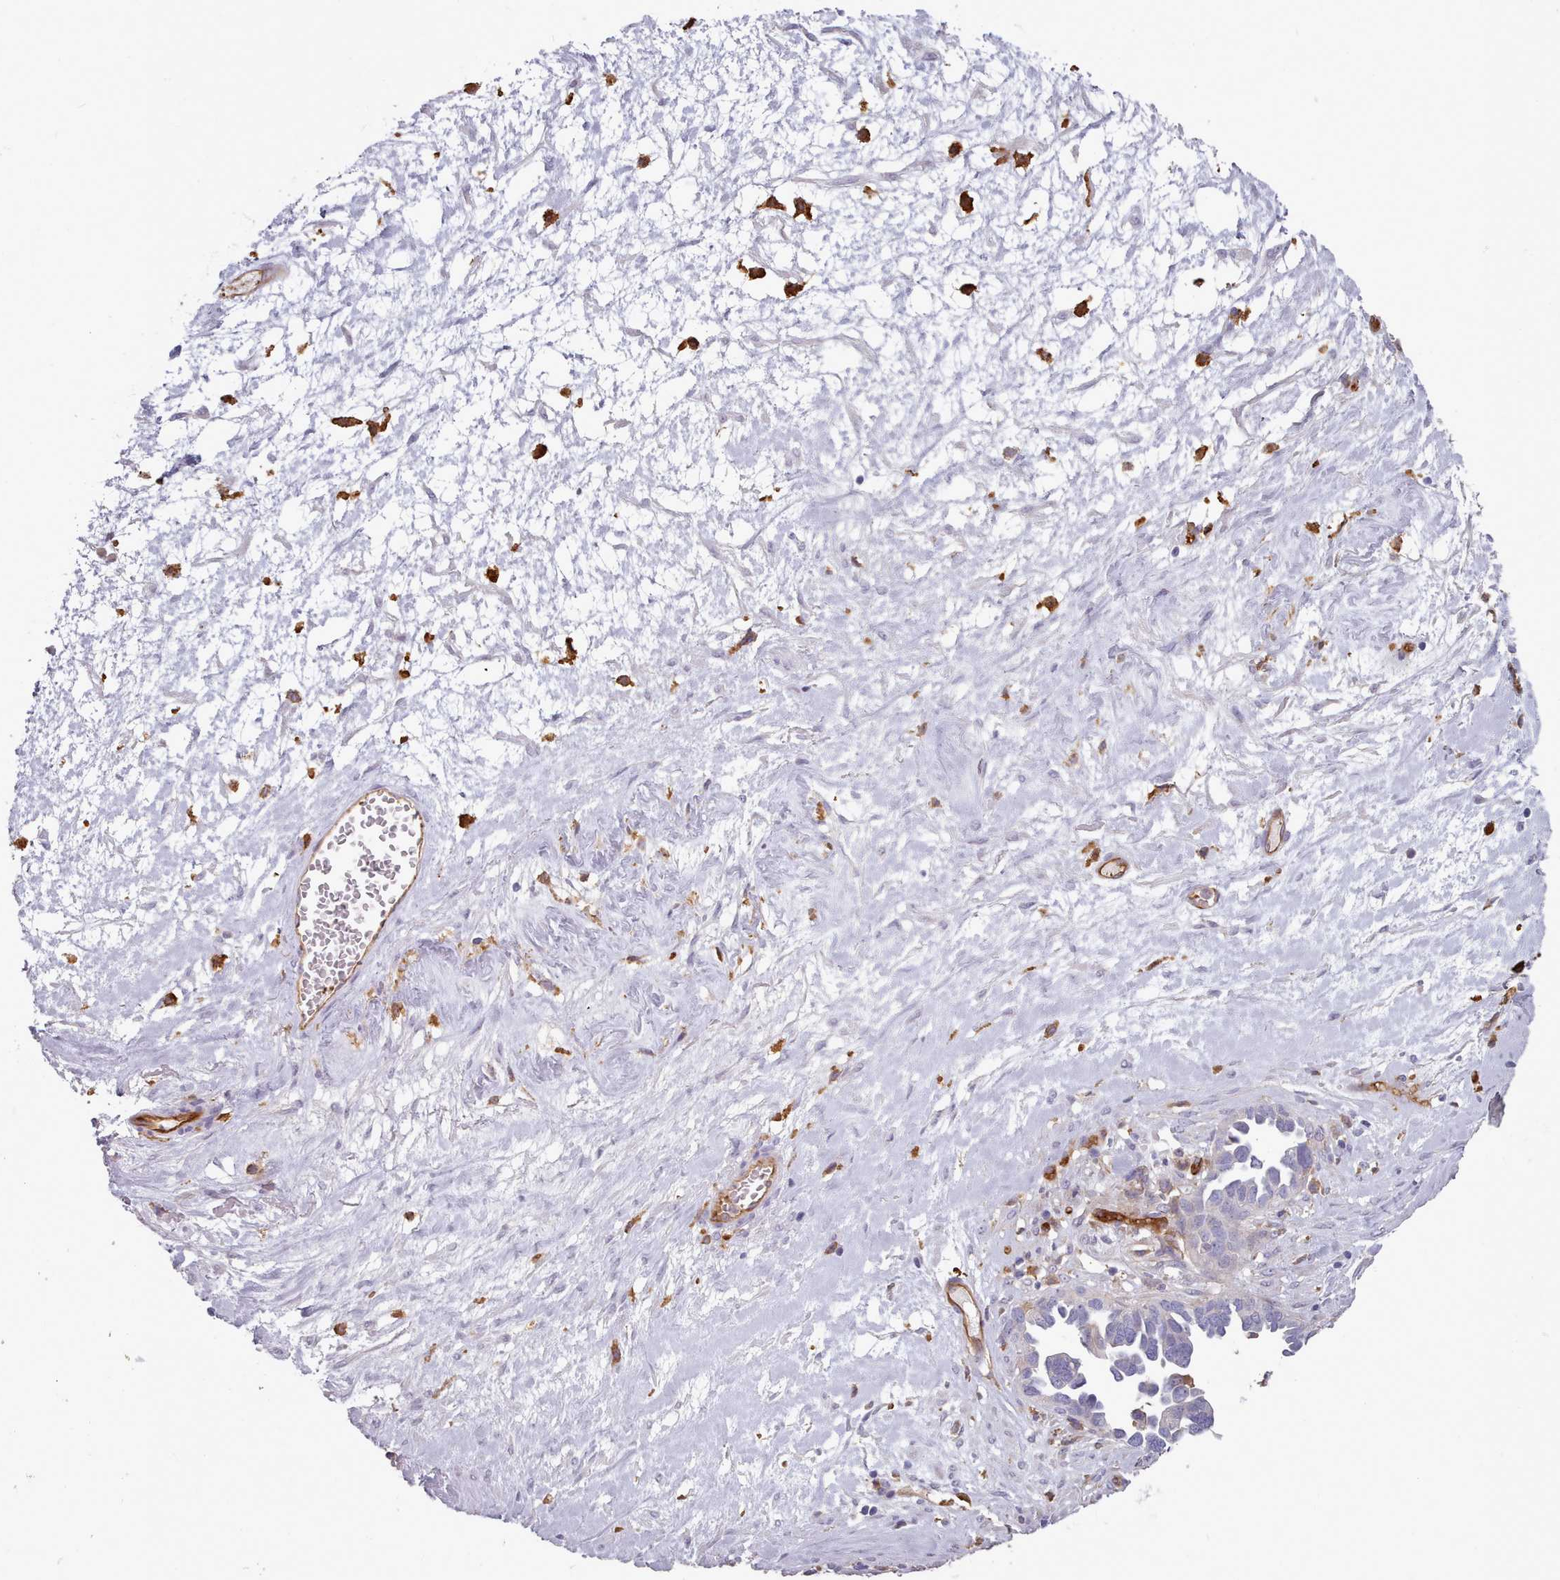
{"staining": {"intensity": "negative", "quantity": "none", "location": "none"}, "tissue": "ovarian cancer", "cell_type": "Tumor cells", "image_type": "cancer", "snomed": [{"axis": "morphology", "description": "Cystadenocarcinoma, serous, NOS"}, {"axis": "topography", "description": "Ovary"}], "caption": "Immunohistochemical staining of human ovarian serous cystadenocarcinoma reveals no significant expression in tumor cells. (DAB (3,3'-diaminobenzidine) immunohistochemistry (IHC), high magnification).", "gene": "CD300LF", "patient": {"sex": "female", "age": 54}}